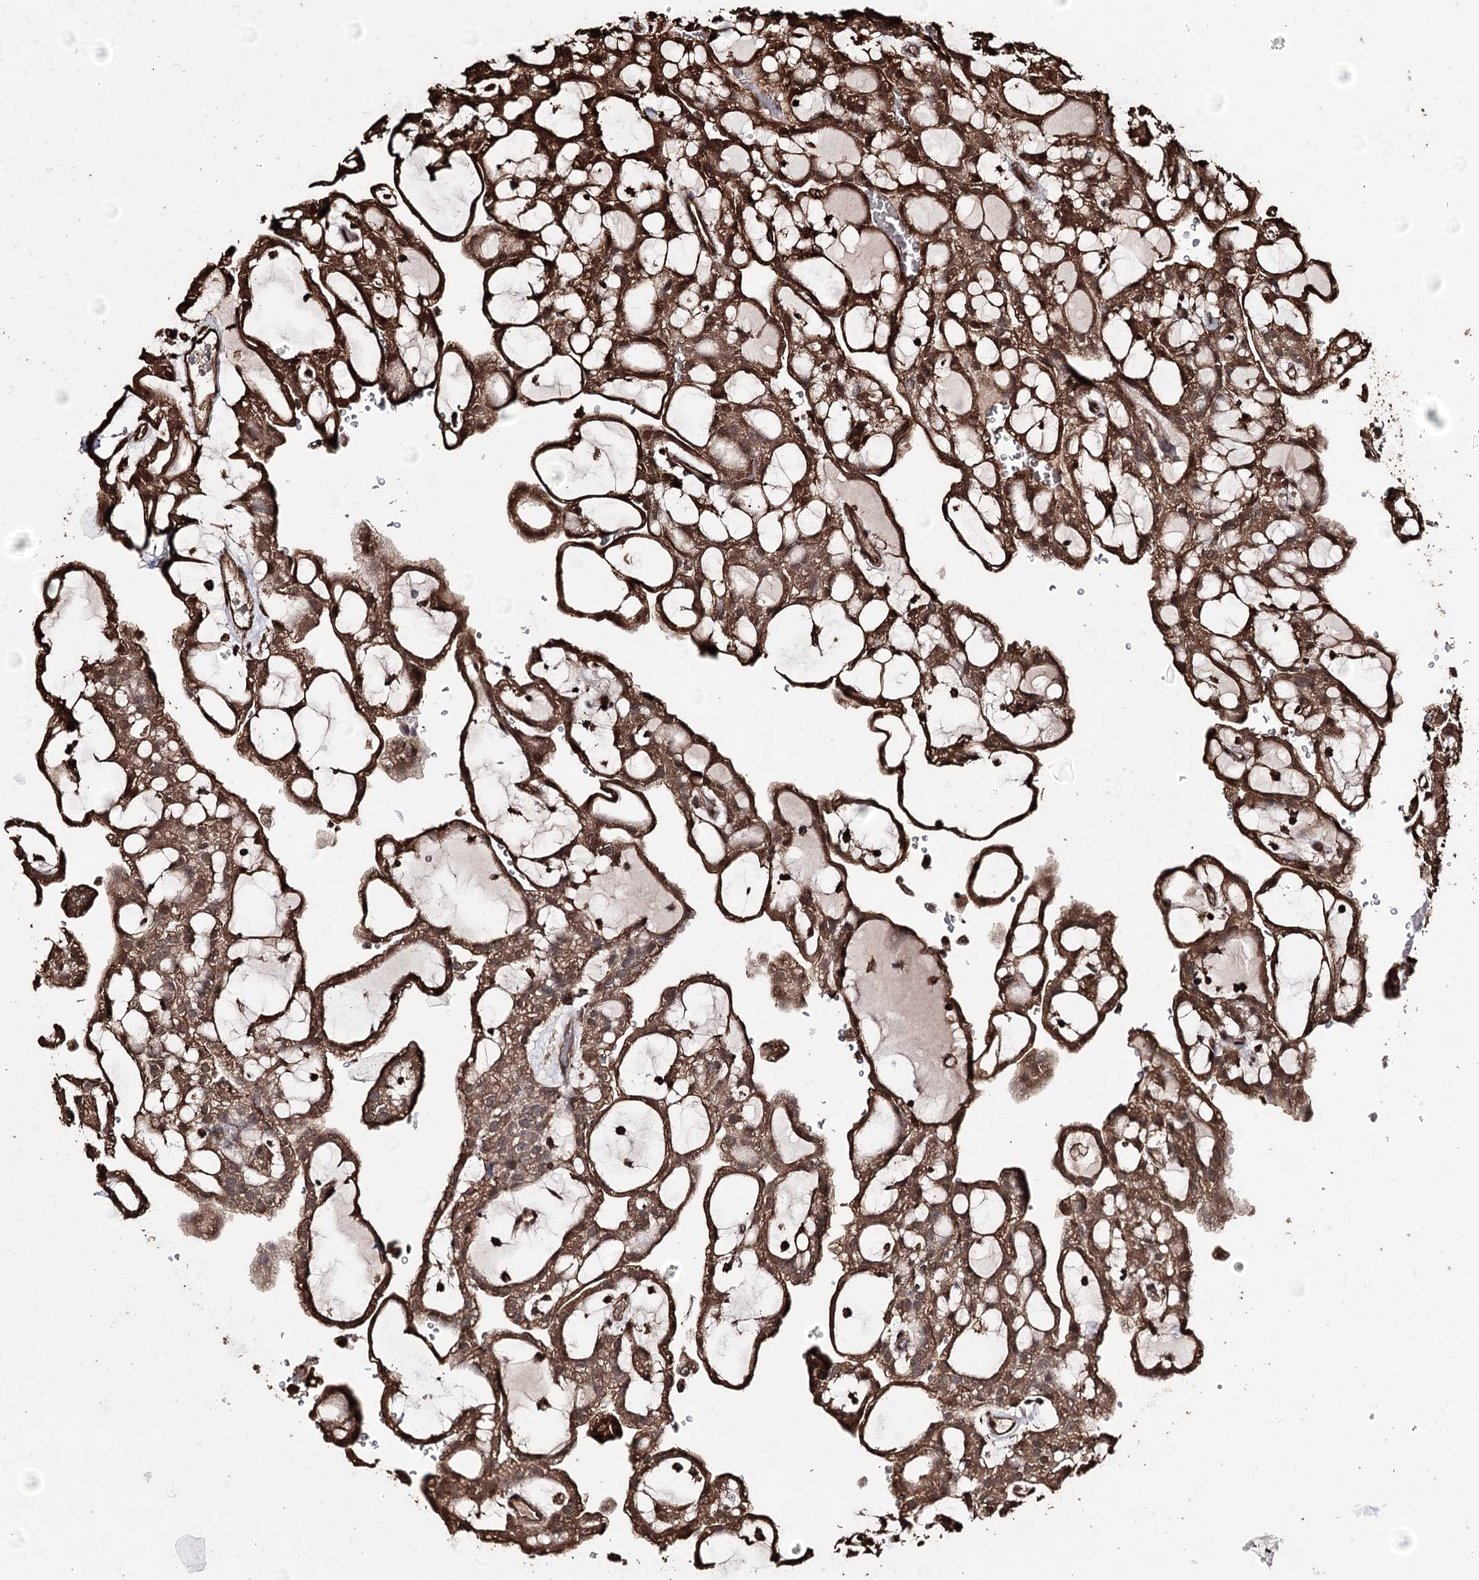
{"staining": {"intensity": "strong", "quantity": ">75%", "location": "cytoplasmic/membranous"}, "tissue": "renal cancer", "cell_type": "Tumor cells", "image_type": "cancer", "snomed": [{"axis": "morphology", "description": "Adenocarcinoma, NOS"}, {"axis": "topography", "description": "Kidney"}], "caption": "Tumor cells reveal high levels of strong cytoplasmic/membranous positivity in about >75% of cells in renal cancer (adenocarcinoma).", "gene": "ZNF662", "patient": {"sex": "male", "age": 63}}